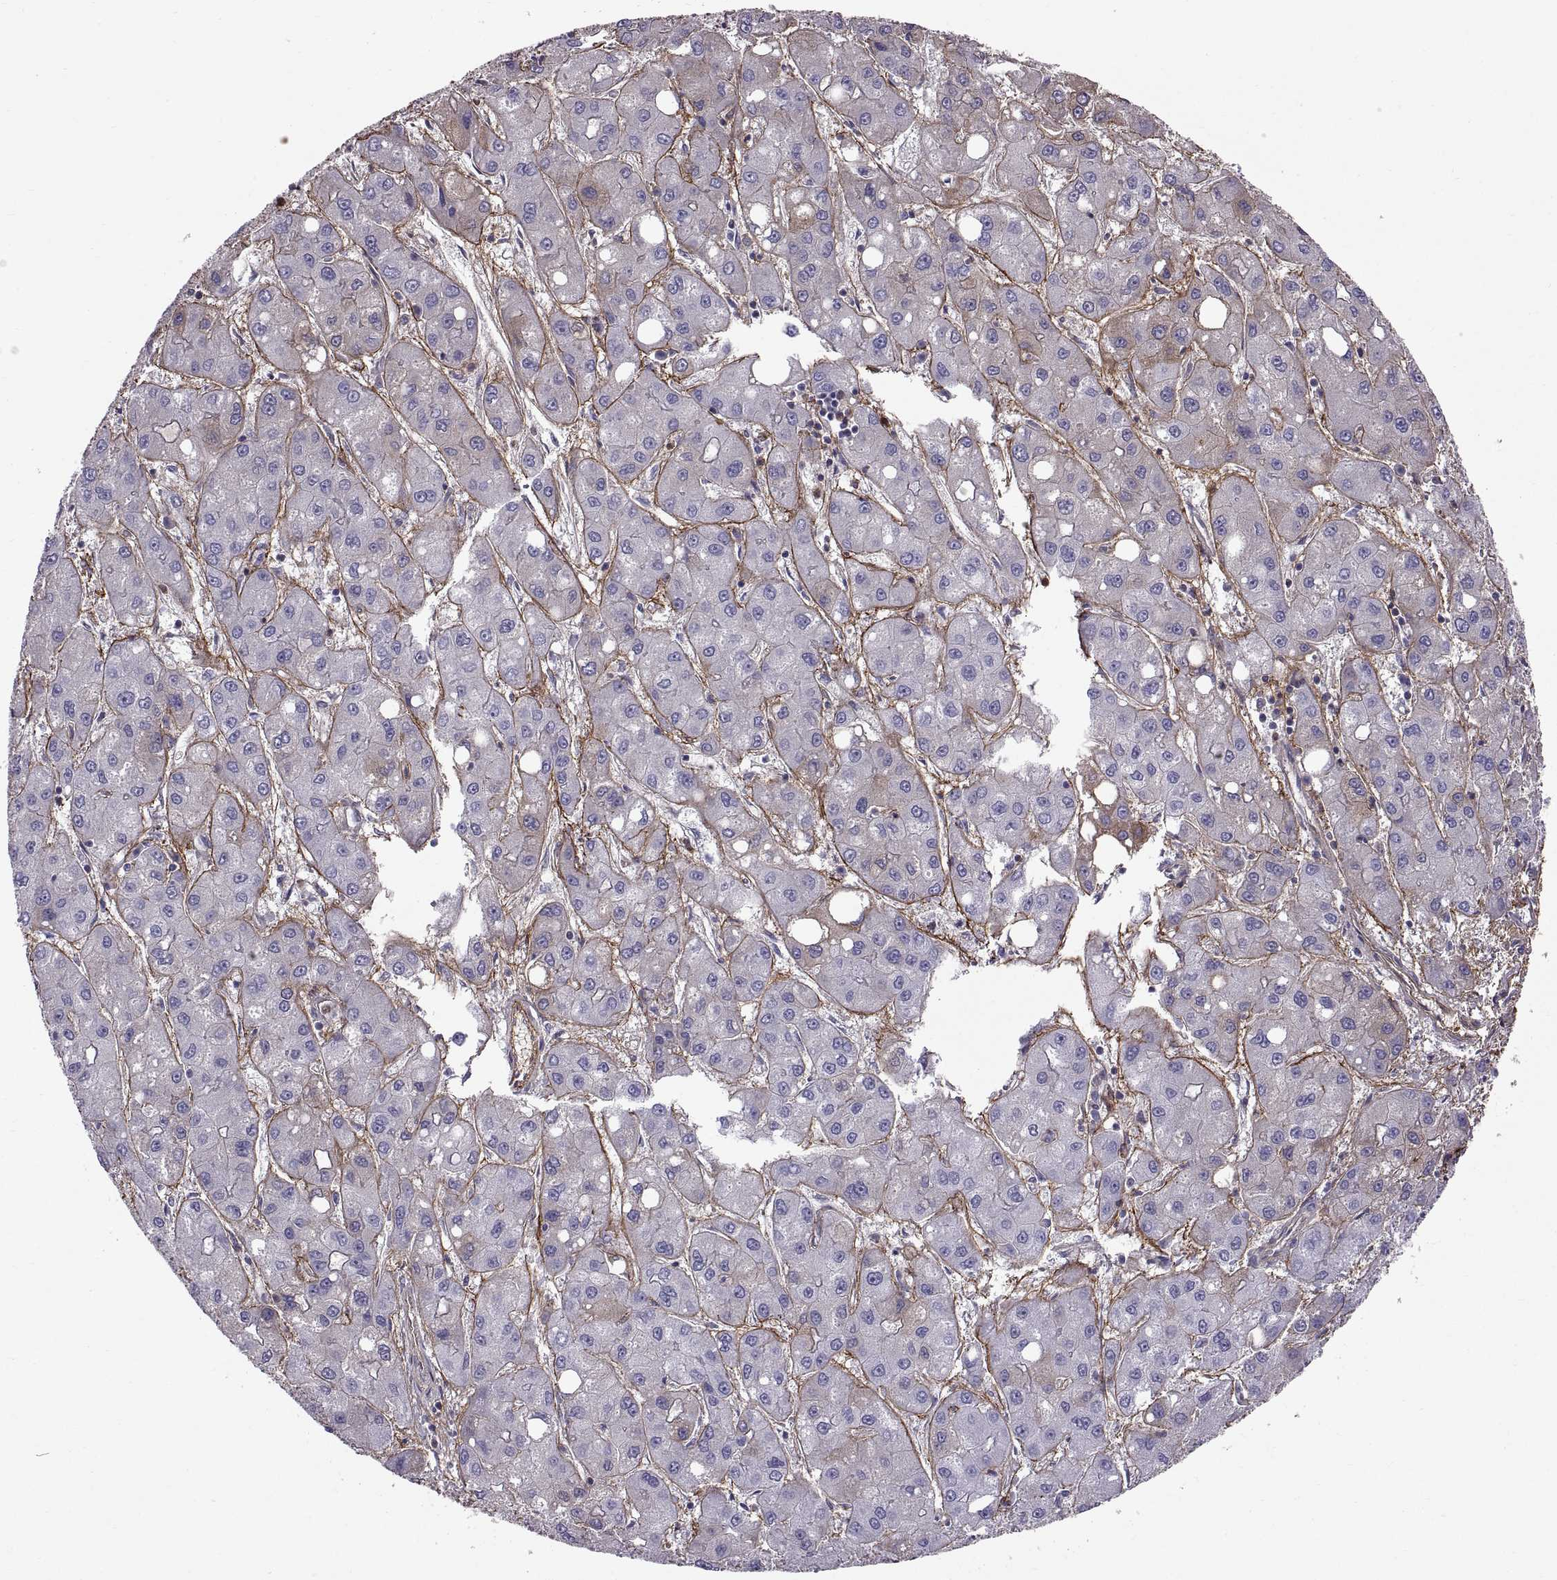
{"staining": {"intensity": "negative", "quantity": "none", "location": "none"}, "tissue": "liver cancer", "cell_type": "Tumor cells", "image_type": "cancer", "snomed": [{"axis": "morphology", "description": "Carcinoma, Hepatocellular, NOS"}, {"axis": "topography", "description": "Liver"}], "caption": "DAB immunohistochemical staining of human liver cancer (hepatocellular carcinoma) reveals no significant staining in tumor cells.", "gene": "EMILIN2", "patient": {"sex": "male", "age": 73}}